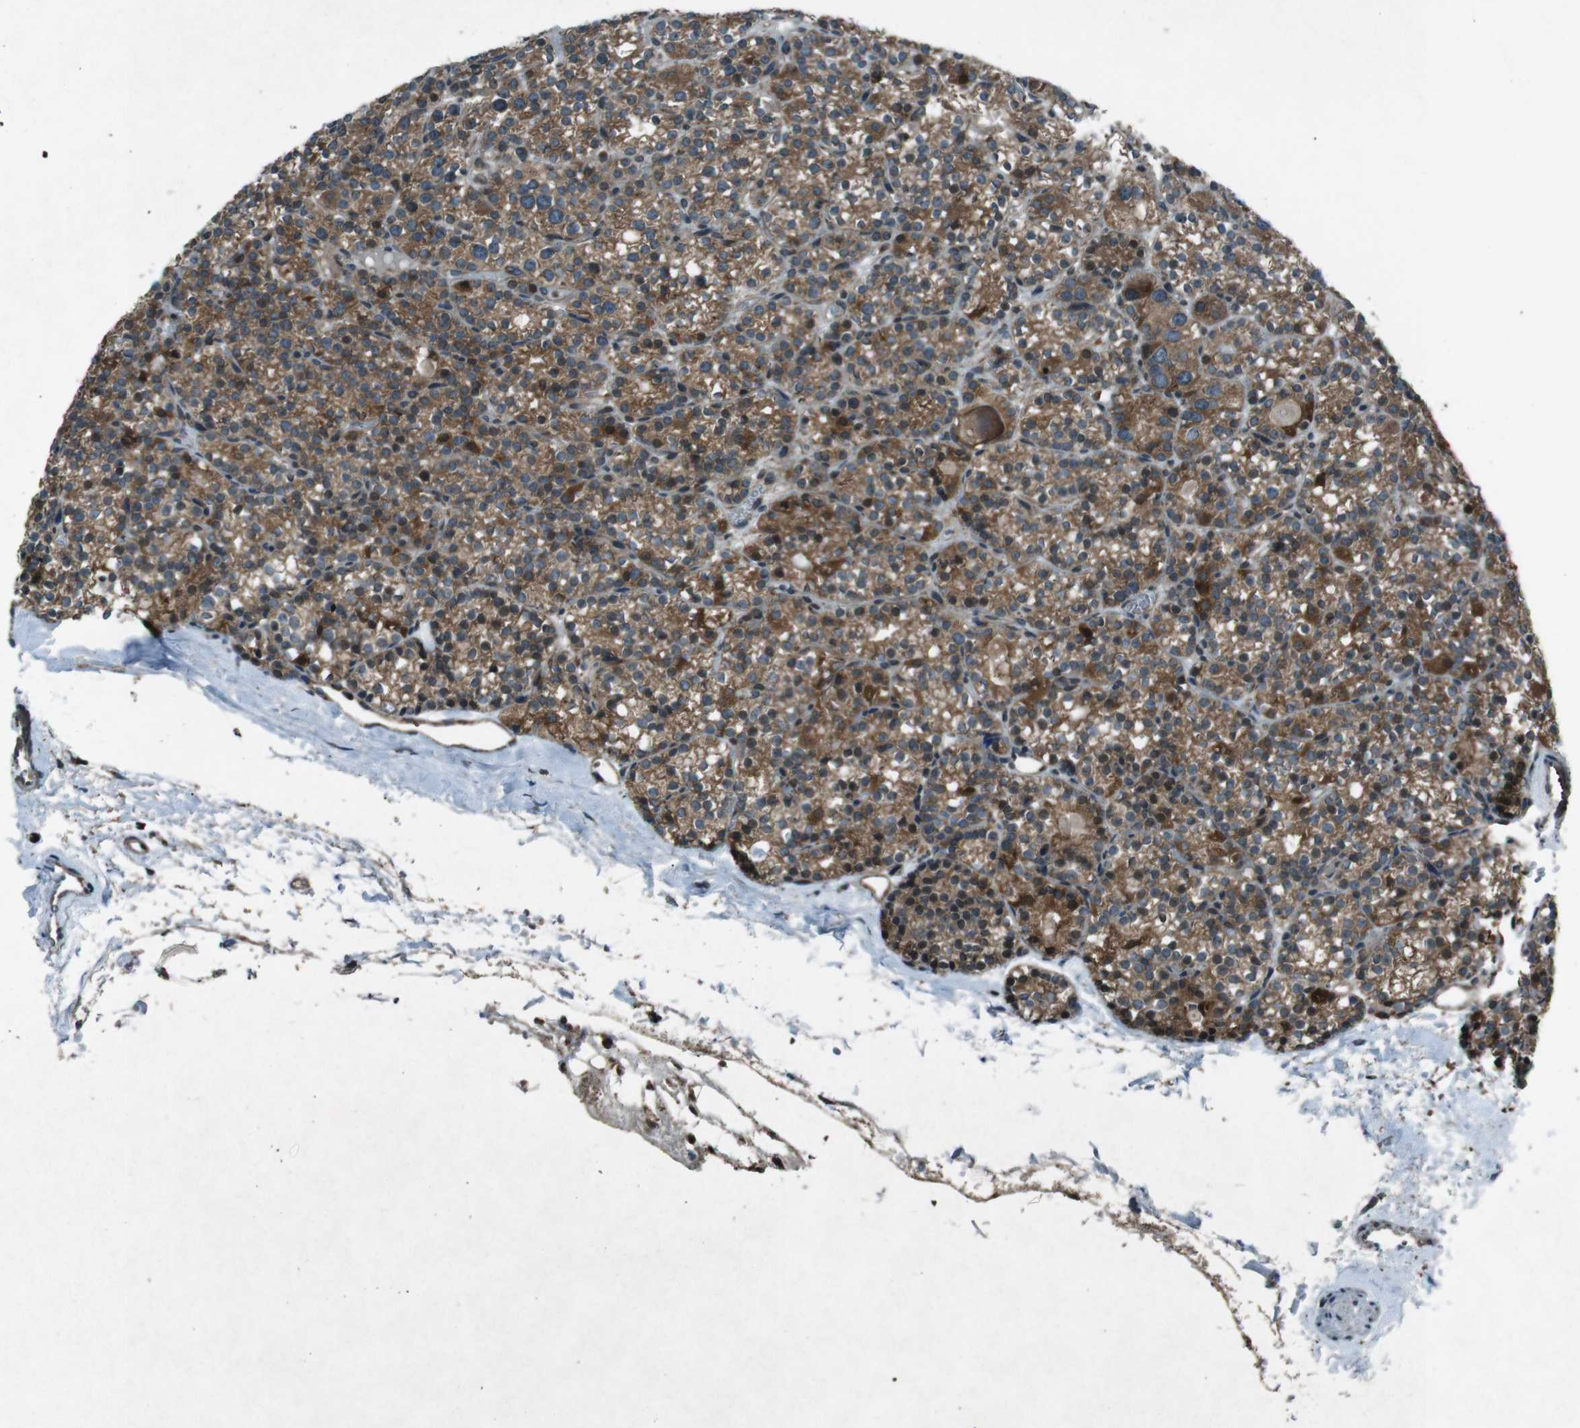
{"staining": {"intensity": "strong", "quantity": ">75%", "location": "cytoplasmic/membranous"}, "tissue": "parathyroid gland", "cell_type": "Glandular cells", "image_type": "normal", "snomed": [{"axis": "morphology", "description": "Normal tissue, NOS"}, {"axis": "topography", "description": "Parathyroid gland"}], "caption": "A brown stain labels strong cytoplasmic/membranous staining of a protein in glandular cells of unremarkable human parathyroid gland. The staining was performed using DAB (3,3'-diaminobenzidine) to visualize the protein expression in brown, while the nuclei were stained in blue with hematoxylin (Magnification: 20x).", "gene": "SLC27A4", "patient": {"sex": "female", "age": 64}}